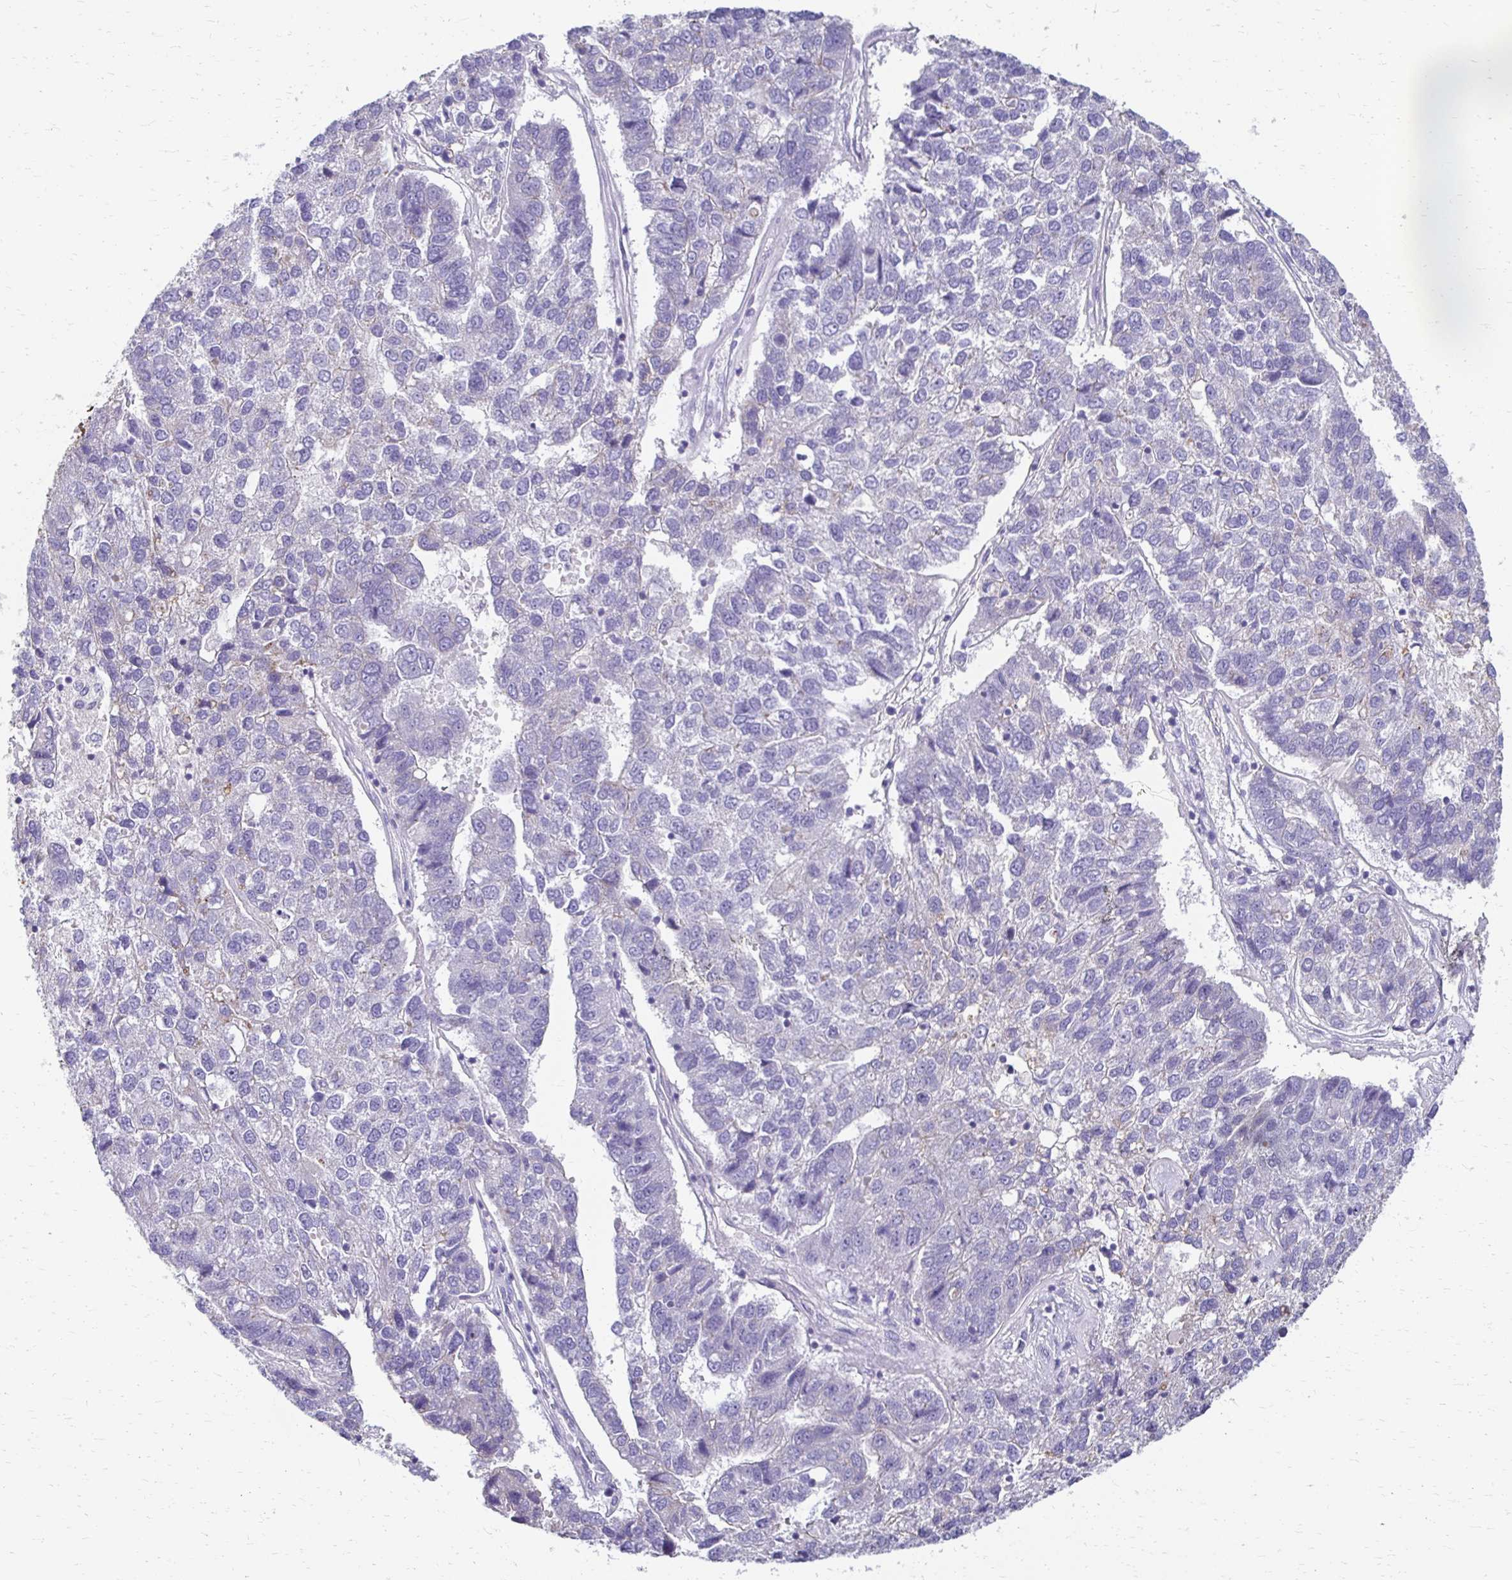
{"staining": {"intensity": "negative", "quantity": "none", "location": "none"}, "tissue": "pancreatic cancer", "cell_type": "Tumor cells", "image_type": "cancer", "snomed": [{"axis": "morphology", "description": "Adenocarcinoma, NOS"}, {"axis": "topography", "description": "Pancreas"}], "caption": "The micrograph demonstrates no staining of tumor cells in pancreatic cancer.", "gene": "AKAP6", "patient": {"sex": "female", "age": 61}}